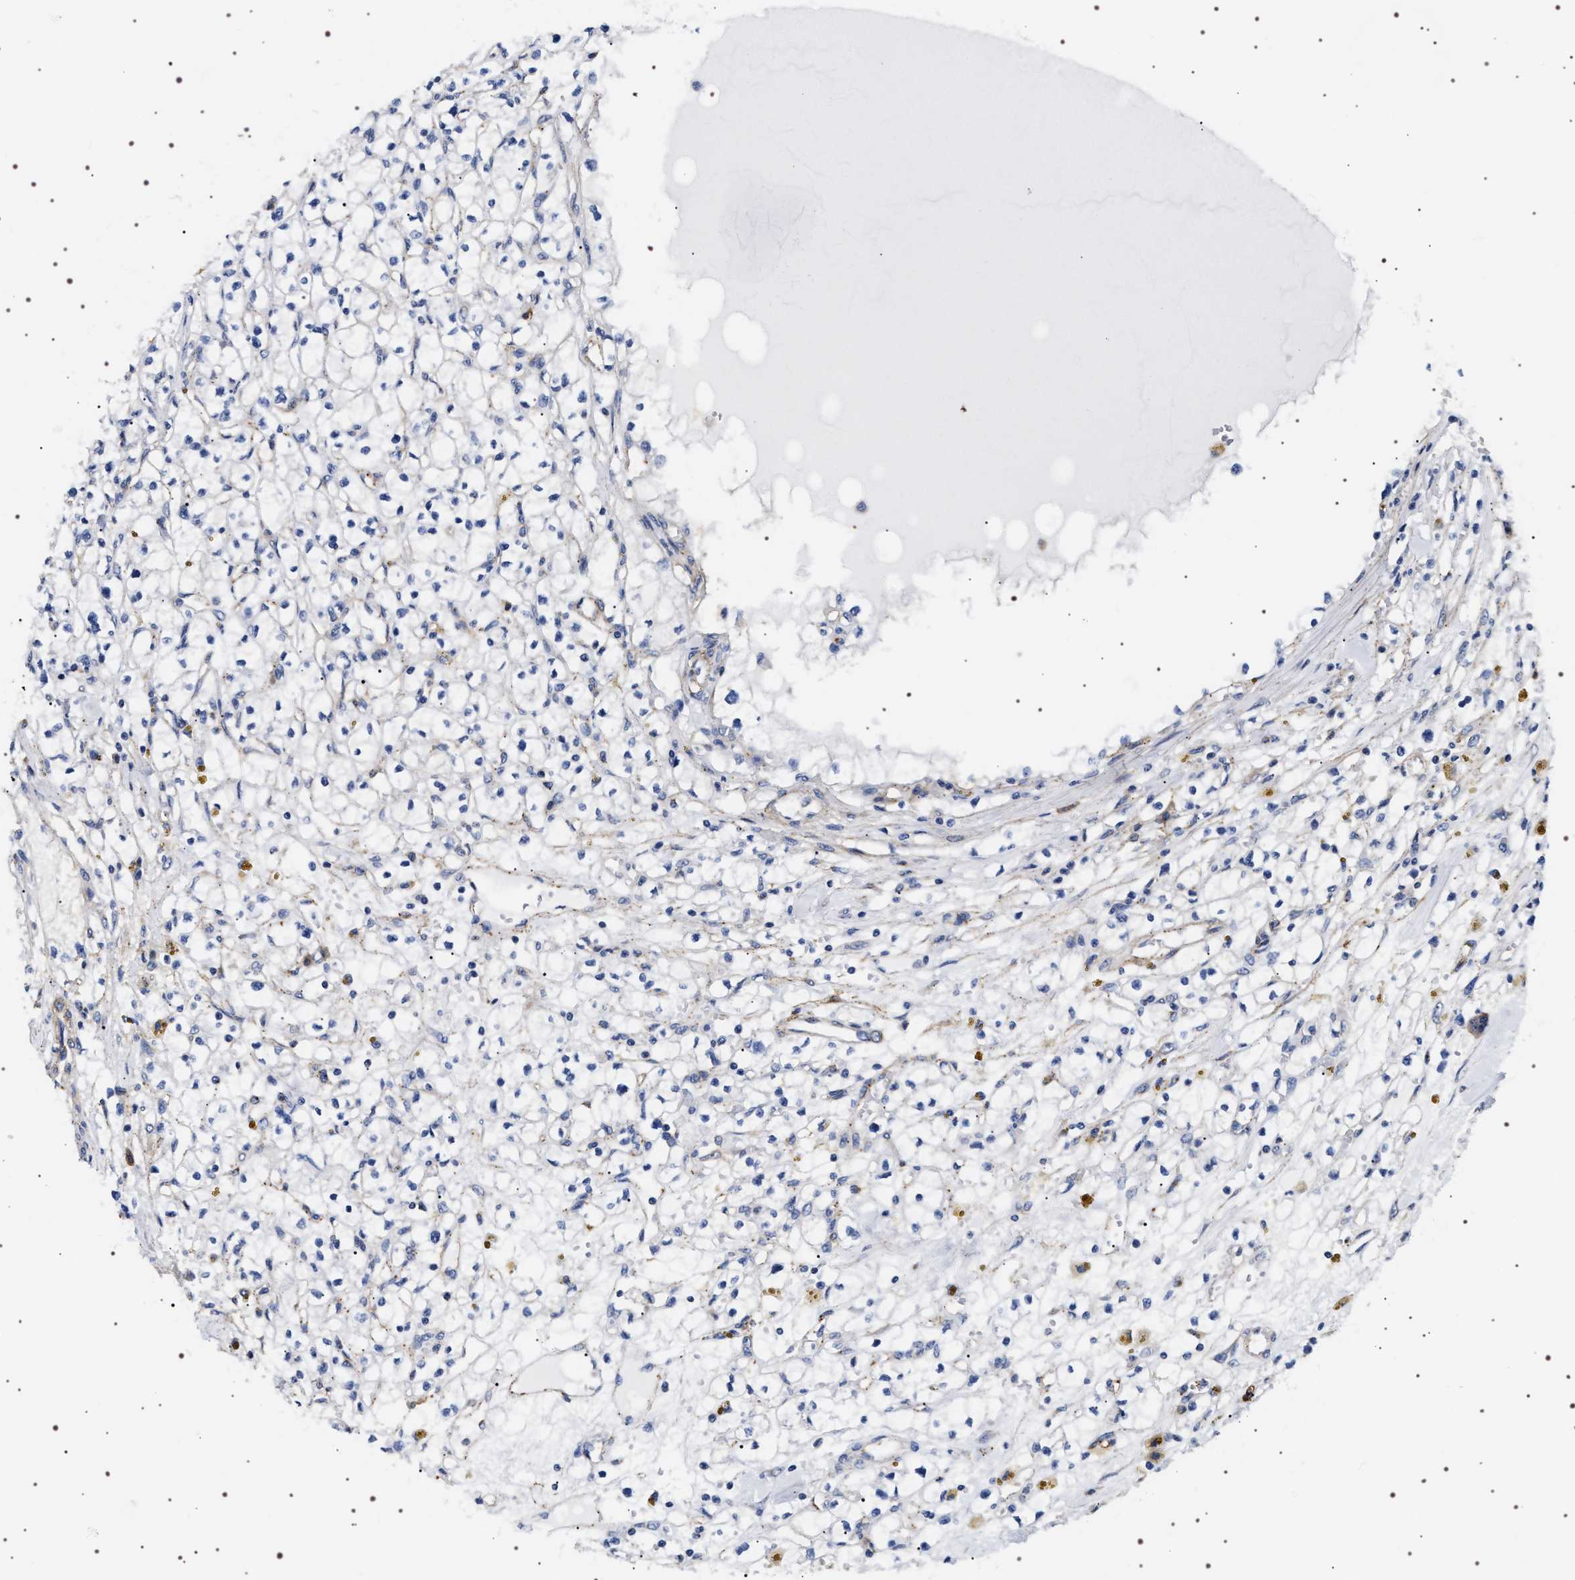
{"staining": {"intensity": "negative", "quantity": "none", "location": "none"}, "tissue": "renal cancer", "cell_type": "Tumor cells", "image_type": "cancer", "snomed": [{"axis": "morphology", "description": "Adenocarcinoma, NOS"}, {"axis": "topography", "description": "Kidney"}], "caption": "A micrograph of human renal cancer (adenocarcinoma) is negative for staining in tumor cells.", "gene": "SQLE", "patient": {"sex": "male", "age": 56}}